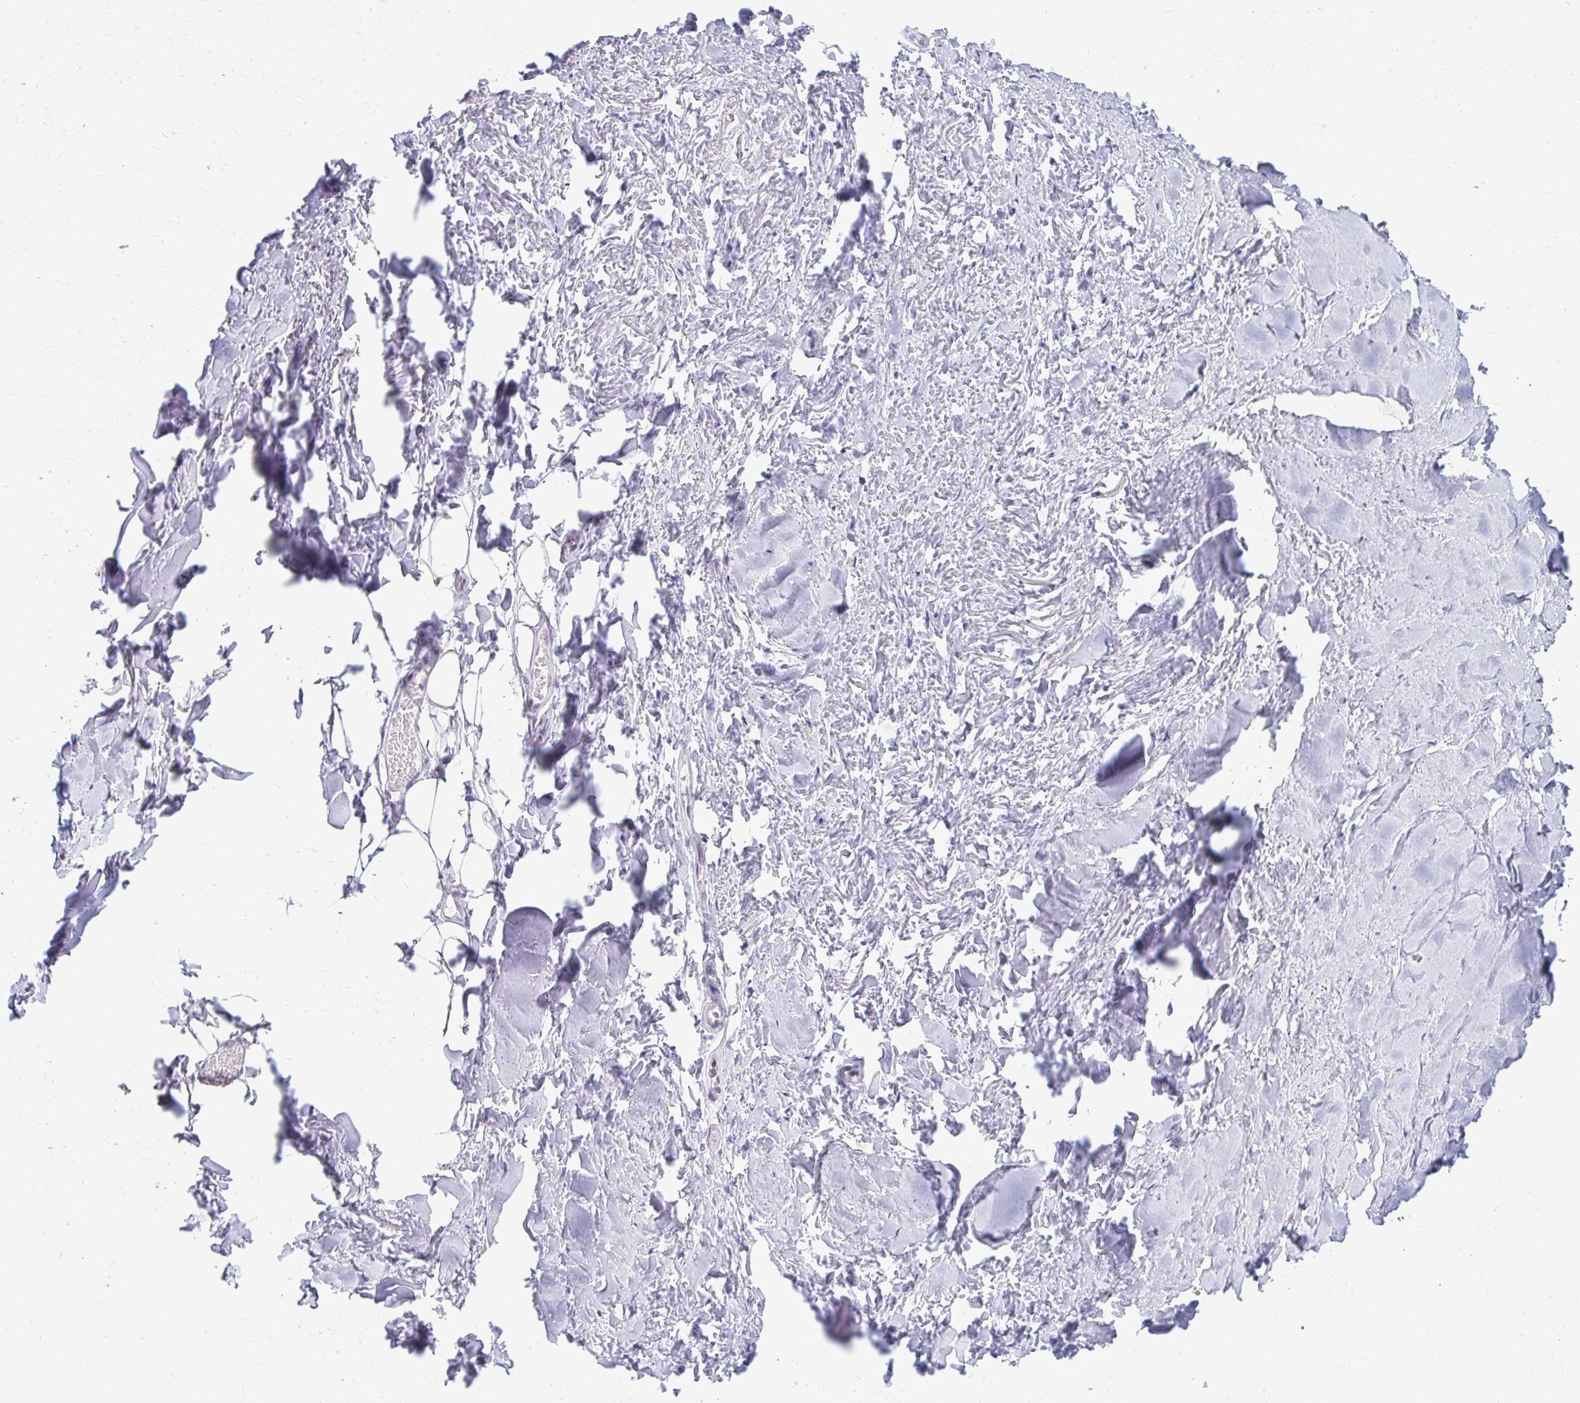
{"staining": {"intensity": "negative", "quantity": "none", "location": "none"}, "tissue": "soft tissue", "cell_type": "Chondrocytes", "image_type": "normal", "snomed": [{"axis": "morphology", "description": "Normal tissue, NOS"}, {"axis": "topography", "description": "Cartilage tissue"}, {"axis": "topography", "description": "Nasopharynx"}, {"axis": "topography", "description": "Thyroid gland"}], "caption": "Normal soft tissue was stained to show a protein in brown. There is no significant positivity in chondrocytes.", "gene": "RPS6KA2", "patient": {"sex": "male", "age": 63}}